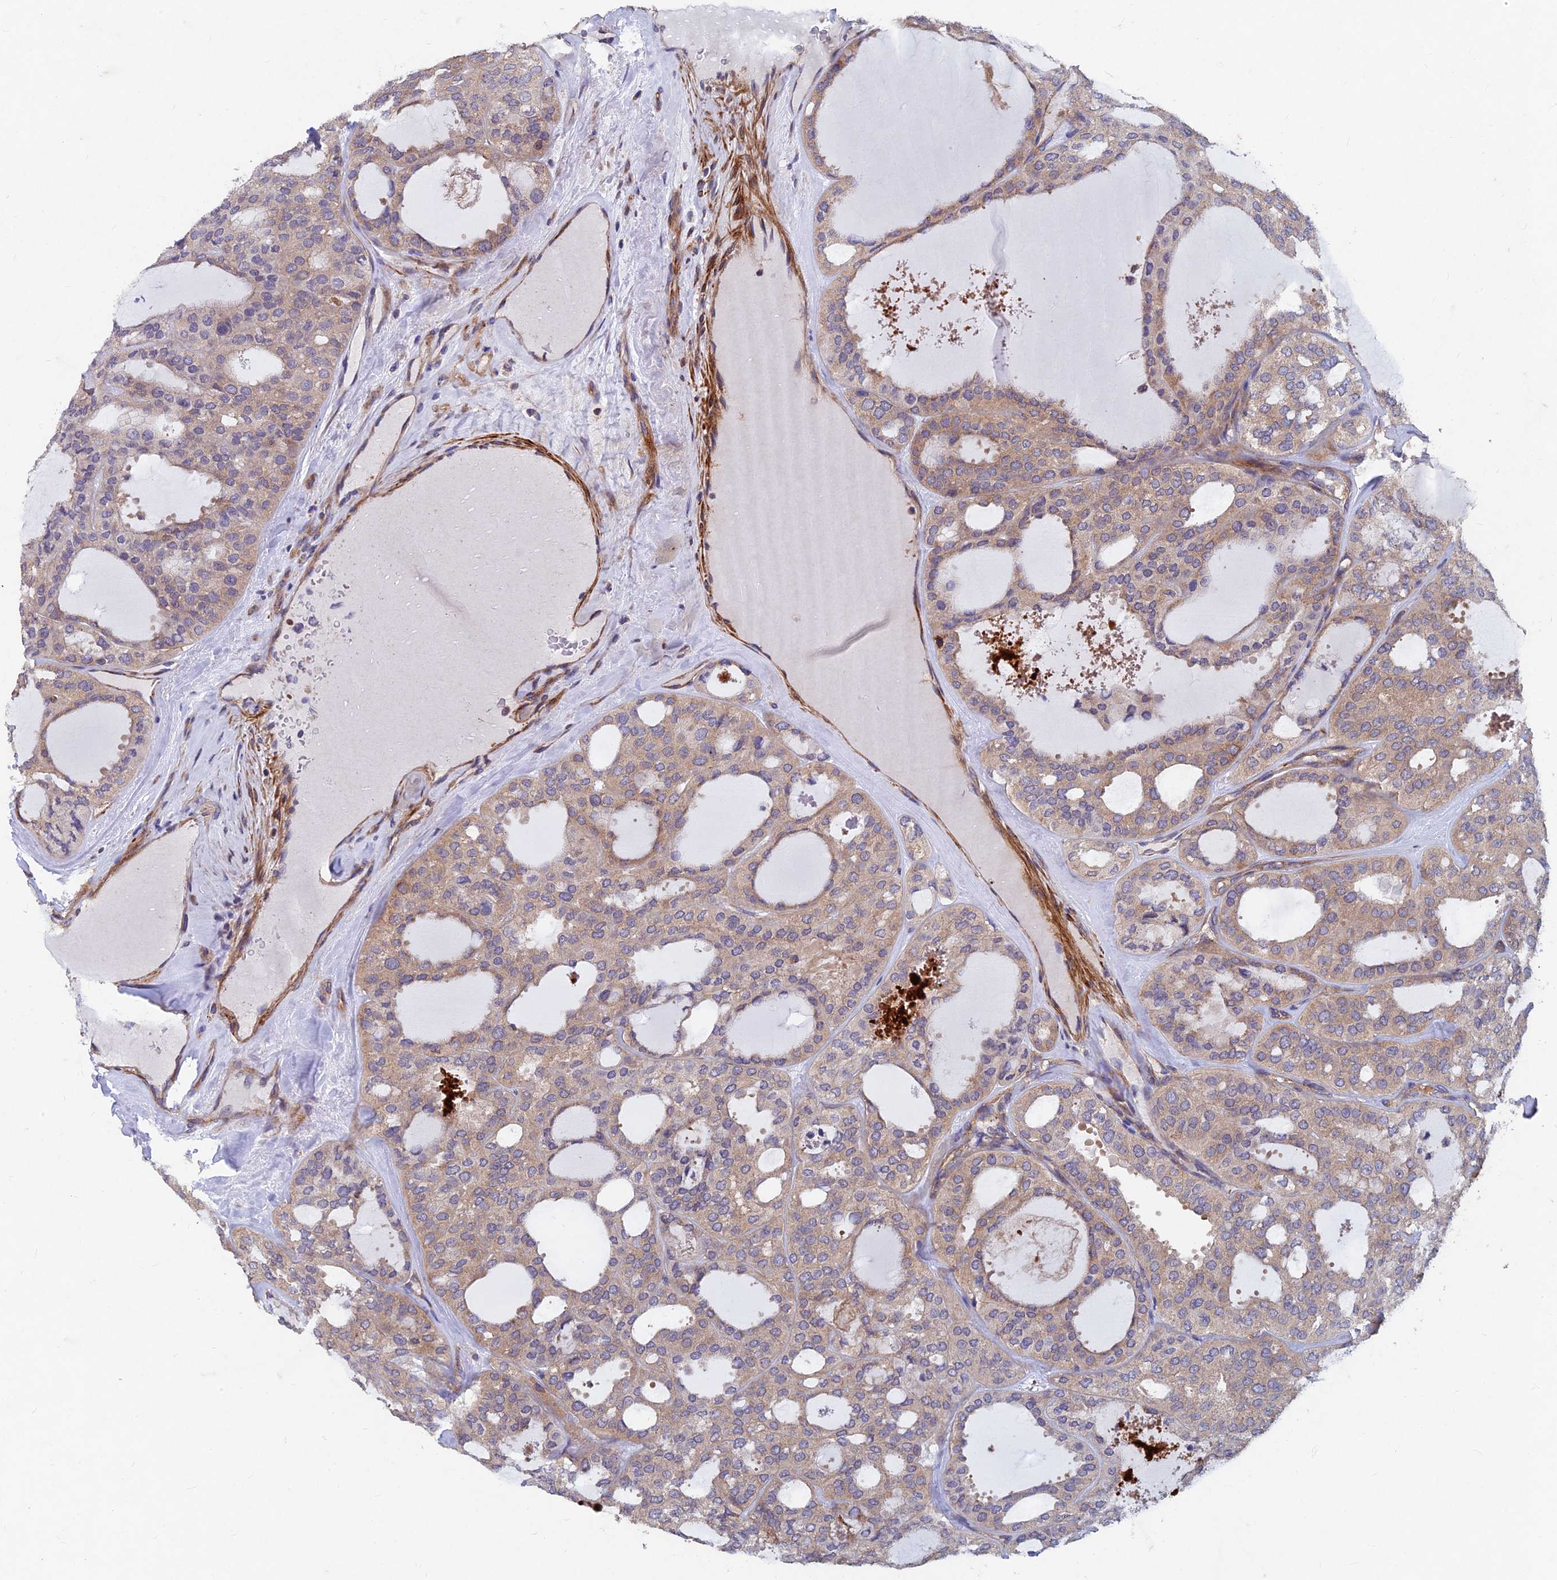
{"staining": {"intensity": "moderate", "quantity": ">75%", "location": "cytoplasmic/membranous"}, "tissue": "thyroid cancer", "cell_type": "Tumor cells", "image_type": "cancer", "snomed": [{"axis": "morphology", "description": "Follicular adenoma carcinoma, NOS"}, {"axis": "topography", "description": "Thyroid gland"}], "caption": "Immunohistochemical staining of human thyroid follicular adenoma carcinoma shows moderate cytoplasmic/membranous protein expression in about >75% of tumor cells.", "gene": "NCAPG", "patient": {"sex": "male", "age": 75}}